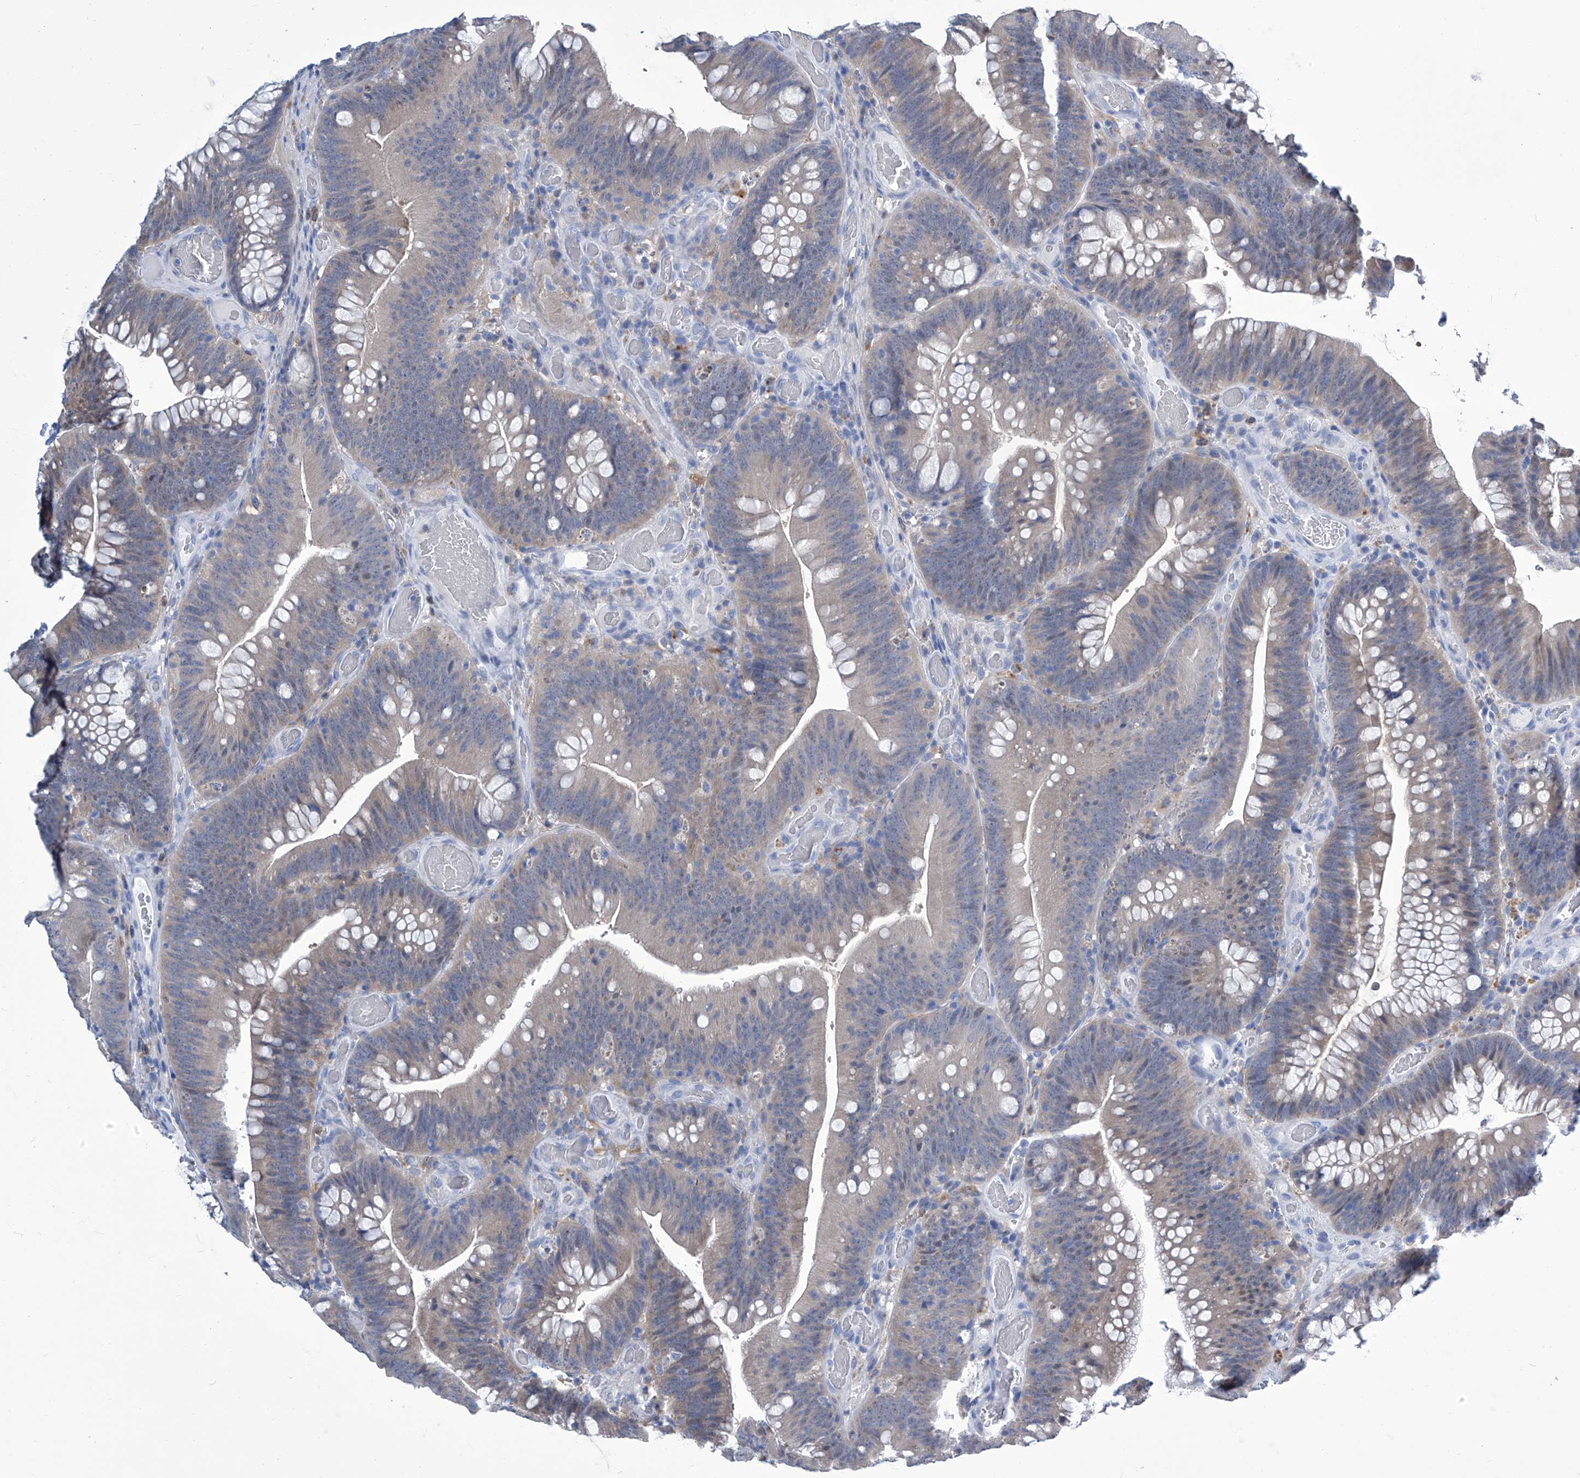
{"staining": {"intensity": "weak", "quantity": "<25%", "location": "cytoplasmic/membranous"}, "tissue": "colorectal cancer", "cell_type": "Tumor cells", "image_type": "cancer", "snomed": [{"axis": "morphology", "description": "Normal tissue, NOS"}, {"axis": "topography", "description": "Colon"}], "caption": "Tumor cells are negative for protein expression in human colorectal cancer.", "gene": "IMPA2", "patient": {"sex": "female", "age": 82}}